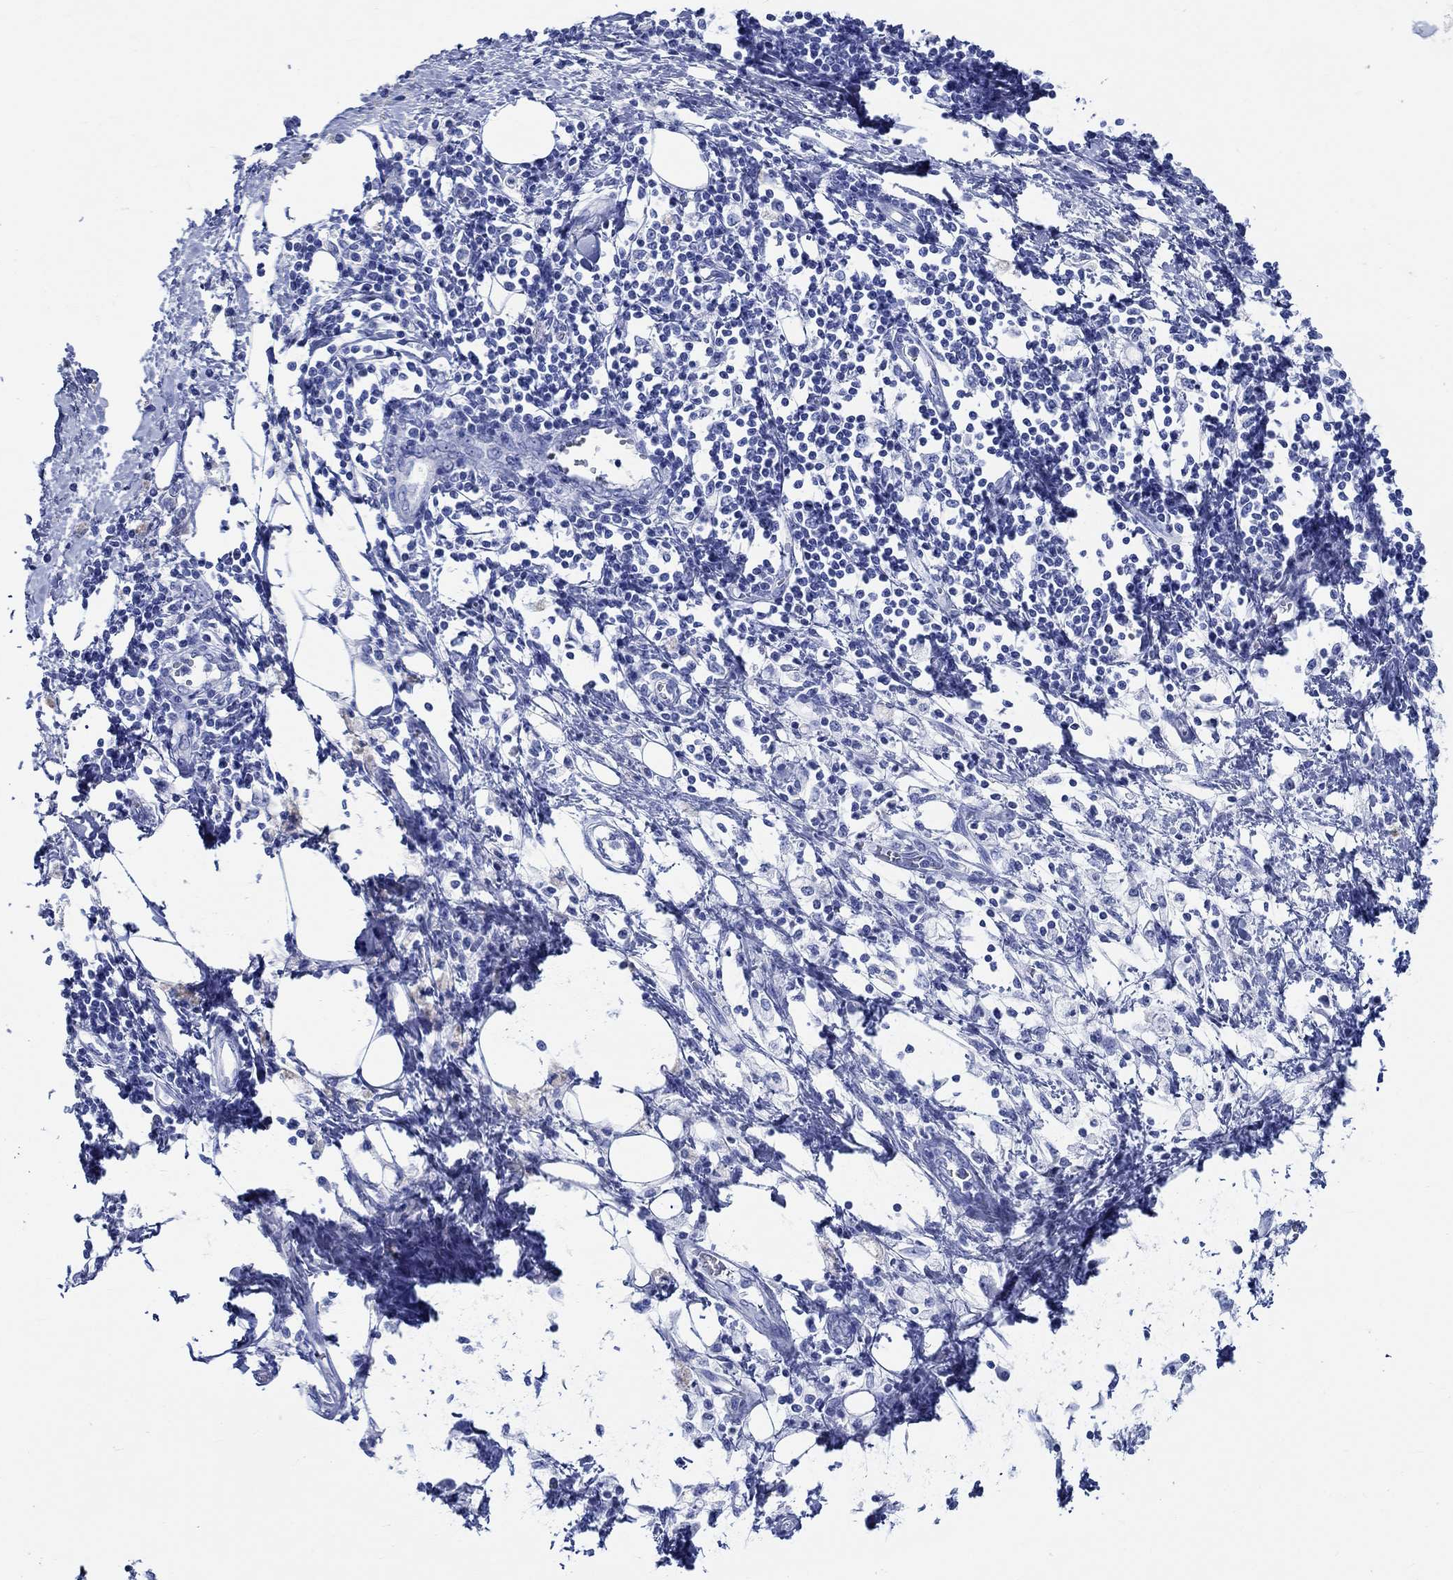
{"staining": {"intensity": "negative", "quantity": "none", "location": "none"}, "tissue": "pancreatic cancer", "cell_type": "Tumor cells", "image_type": "cancer", "snomed": [{"axis": "morphology", "description": "Normal tissue, NOS"}, {"axis": "morphology", "description": "Adenocarcinoma, NOS"}, {"axis": "topography", "description": "Pancreas"}, {"axis": "topography", "description": "Duodenum"}], "caption": "Image shows no significant protein staining in tumor cells of adenocarcinoma (pancreatic).", "gene": "RD3L", "patient": {"sex": "female", "age": 60}}